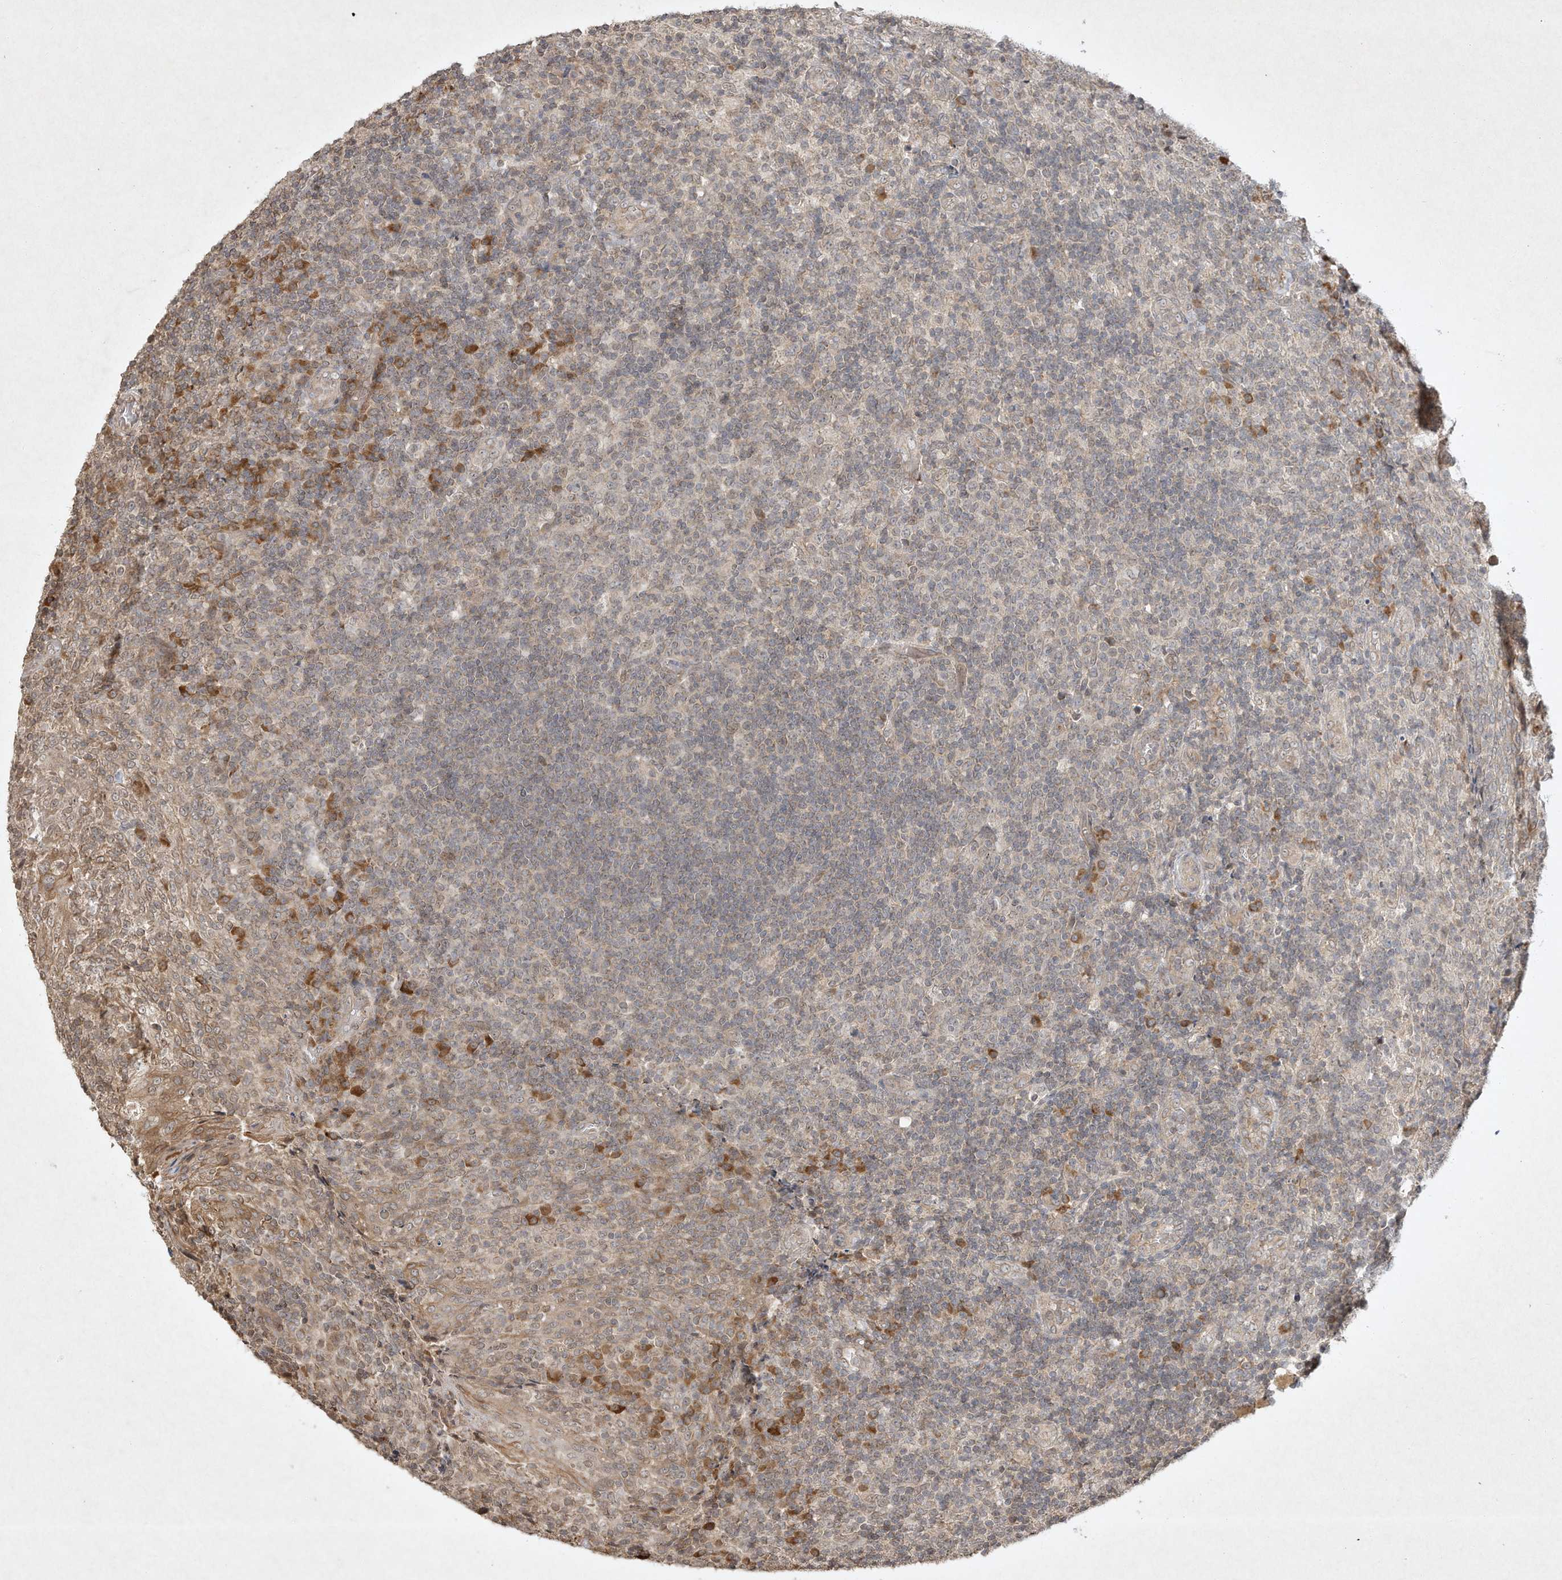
{"staining": {"intensity": "moderate", "quantity": "<25%", "location": "cytoplasmic/membranous"}, "tissue": "tonsil", "cell_type": "Germinal center cells", "image_type": "normal", "snomed": [{"axis": "morphology", "description": "Normal tissue, NOS"}, {"axis": "topography", "description": "Tonsil"}], "caption": "Immunohistochemistry (IHC) staining of unremarkable tonsil, which reveals low levels of moderate cytoplasmic/membranous staining in about <25% of germinal center cells indicating moderate cytoplasmic/membranous protein positivity. The staining was performed using DAB (brown) for protein detection and nuclei were counterstained in hematoxylin (blue).", "gene": "BTRC", "patient": {"sex": "female", "age": 19}}